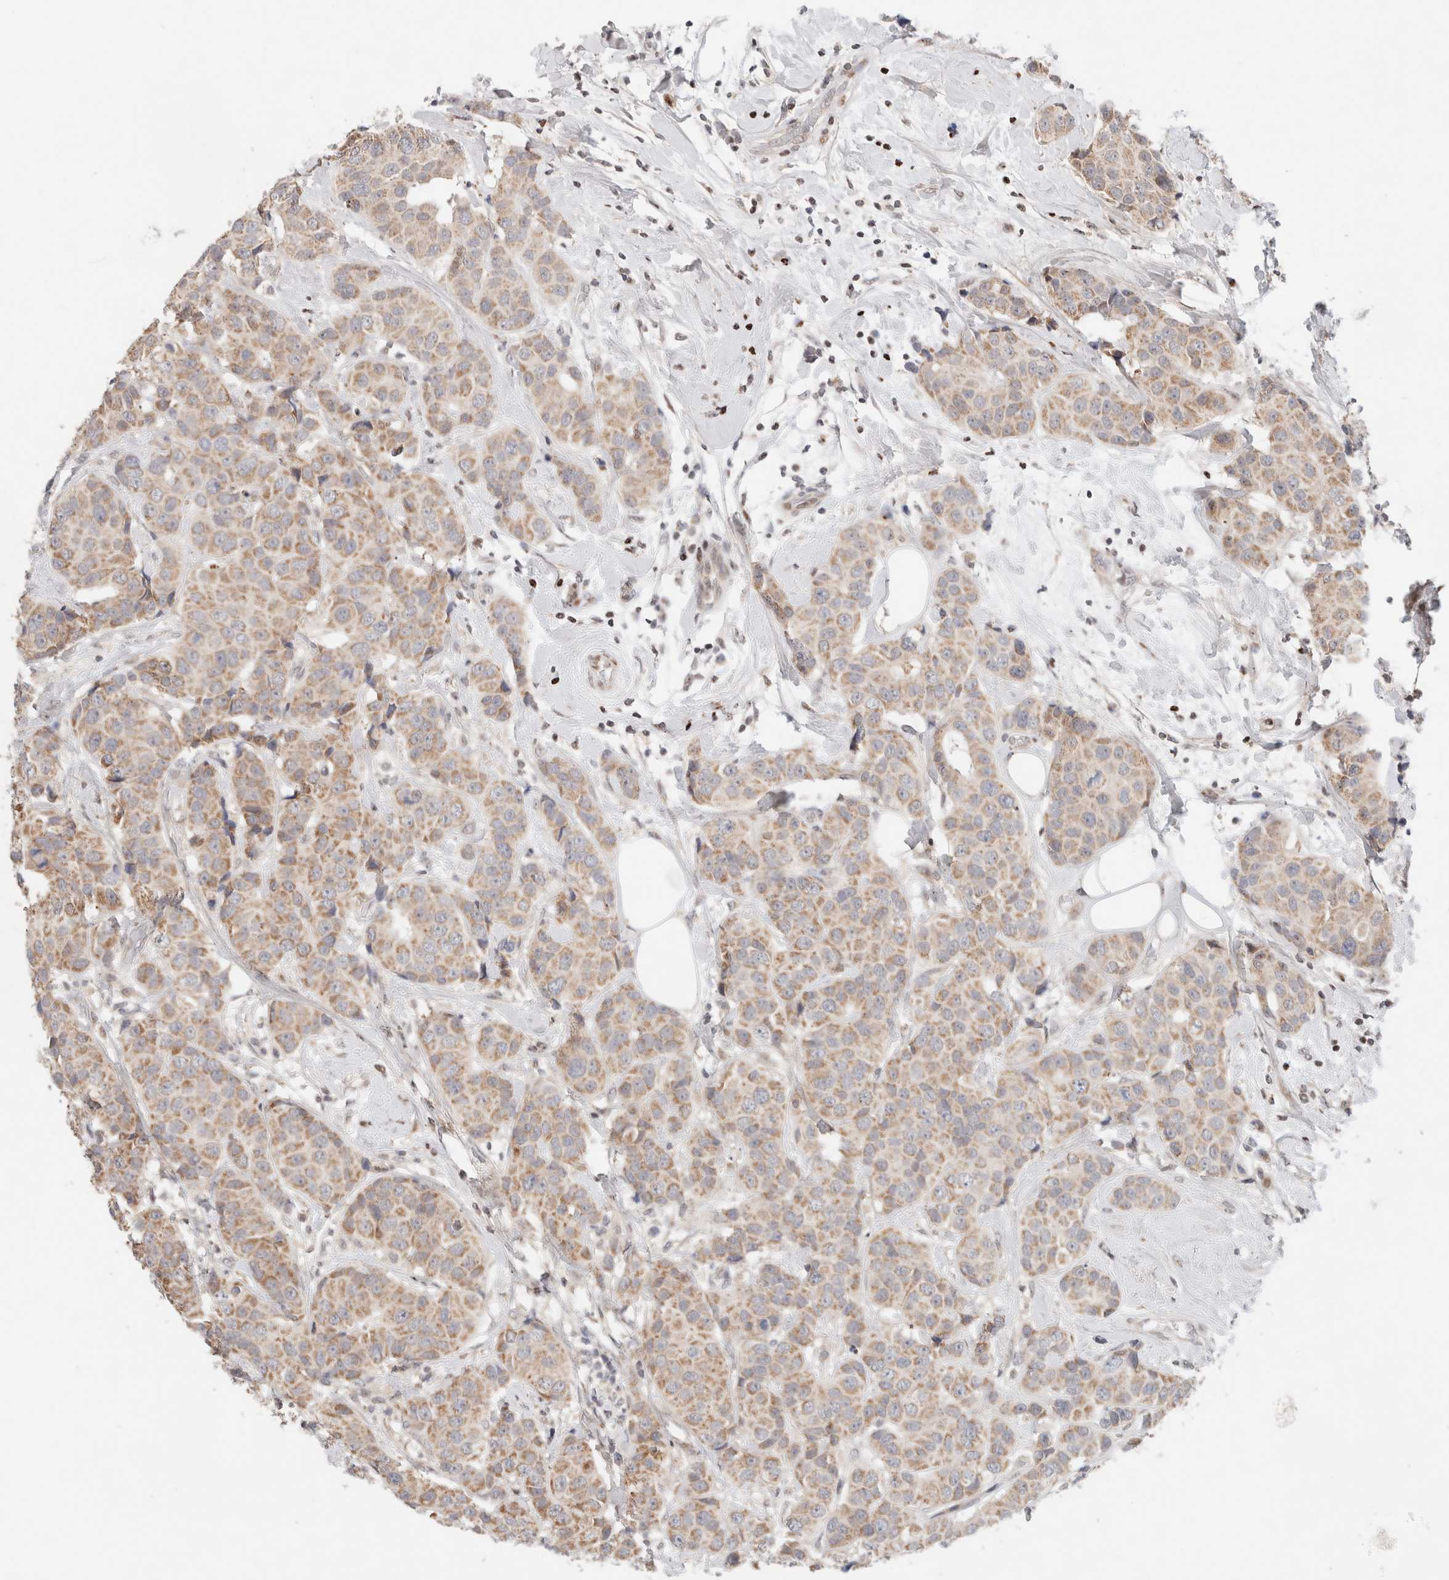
{"staining": {"intensity": "moderate", "quantity": ">75%", "location": "cytoplasmic/membranous"}, "tissue": "breast cancer", "cell_type": "Tumor cells", "image_type": "cancer", "snomed": [{"axis": "morphology", "description": "Normal tissue, NOS"}, {"axis": "morphology", "description": "Duct carcinoma"}, {"axis": "topography", "description": "Breast"}], "caption": "Protein expression analysis of human breast cancer reveals moderate cytoplasmic/membranous staining in about >75% of tumor cells. (Stains: DAB (3,3'-diaminobenzidine) in brown, nuclei in blue, Microscopy: brightfield microscopy at high magnification).", "gene": "ERI3", "patient": {"sex": "female", "age": 39}}